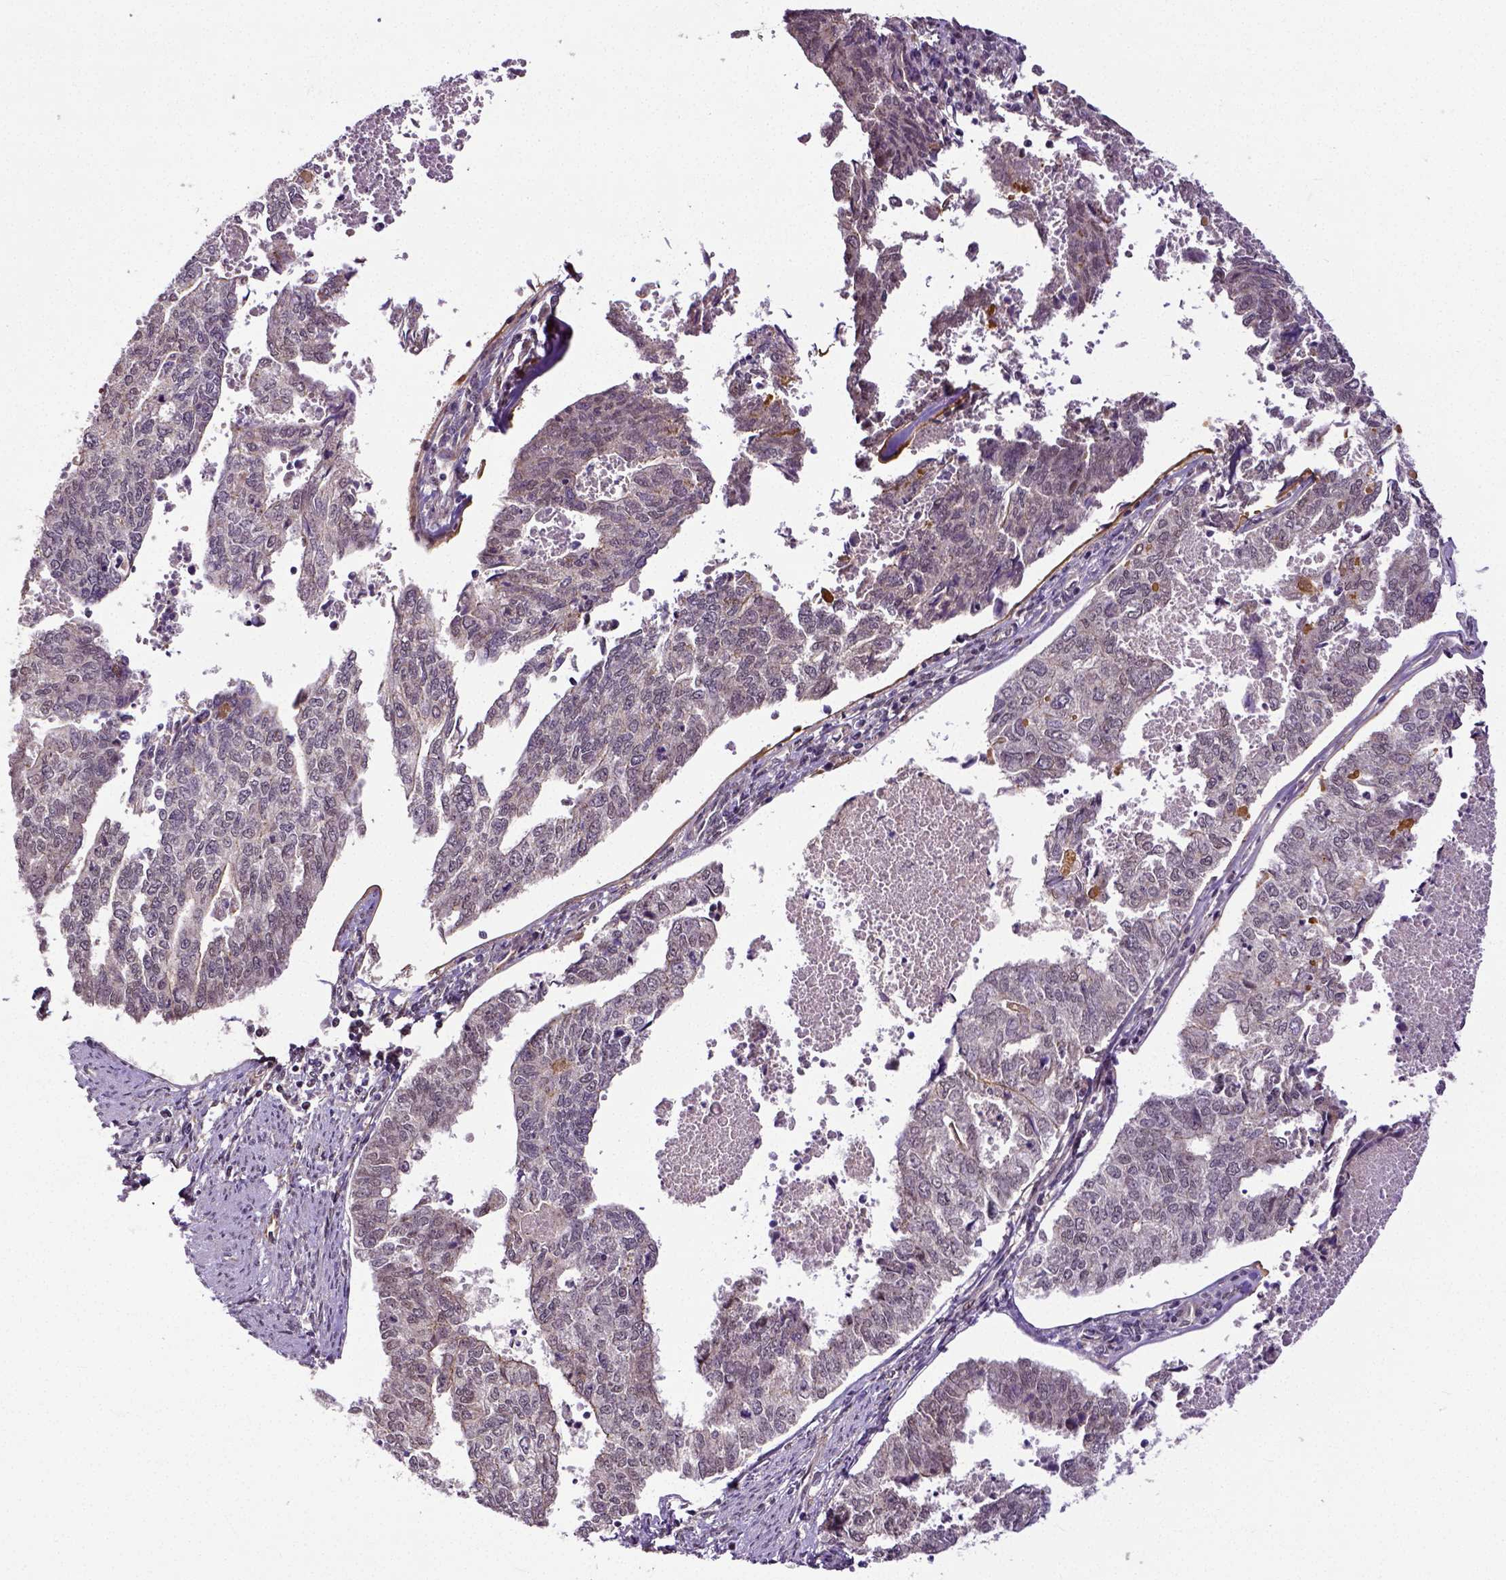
{"staining": {"intensity": "negative", "quantity": "none", "location": "none"}, "tissue": "endometrial cancer", "cell_type": "Tumor cells", "image_type": "cancer", "snomed": [{"axis": "morphology", "description": "Adenocarcinoma, NOS"}, {"axis": "topography", "description": "Endometrium"}], "caption": "This is a micrograph of immunohistochemistry (IHC) staining of adenocarcinoma (endometrial), which shows no expression in tumor cells.", "gene": "DICER1", "patient": {"sex": "female", "age": 73}}